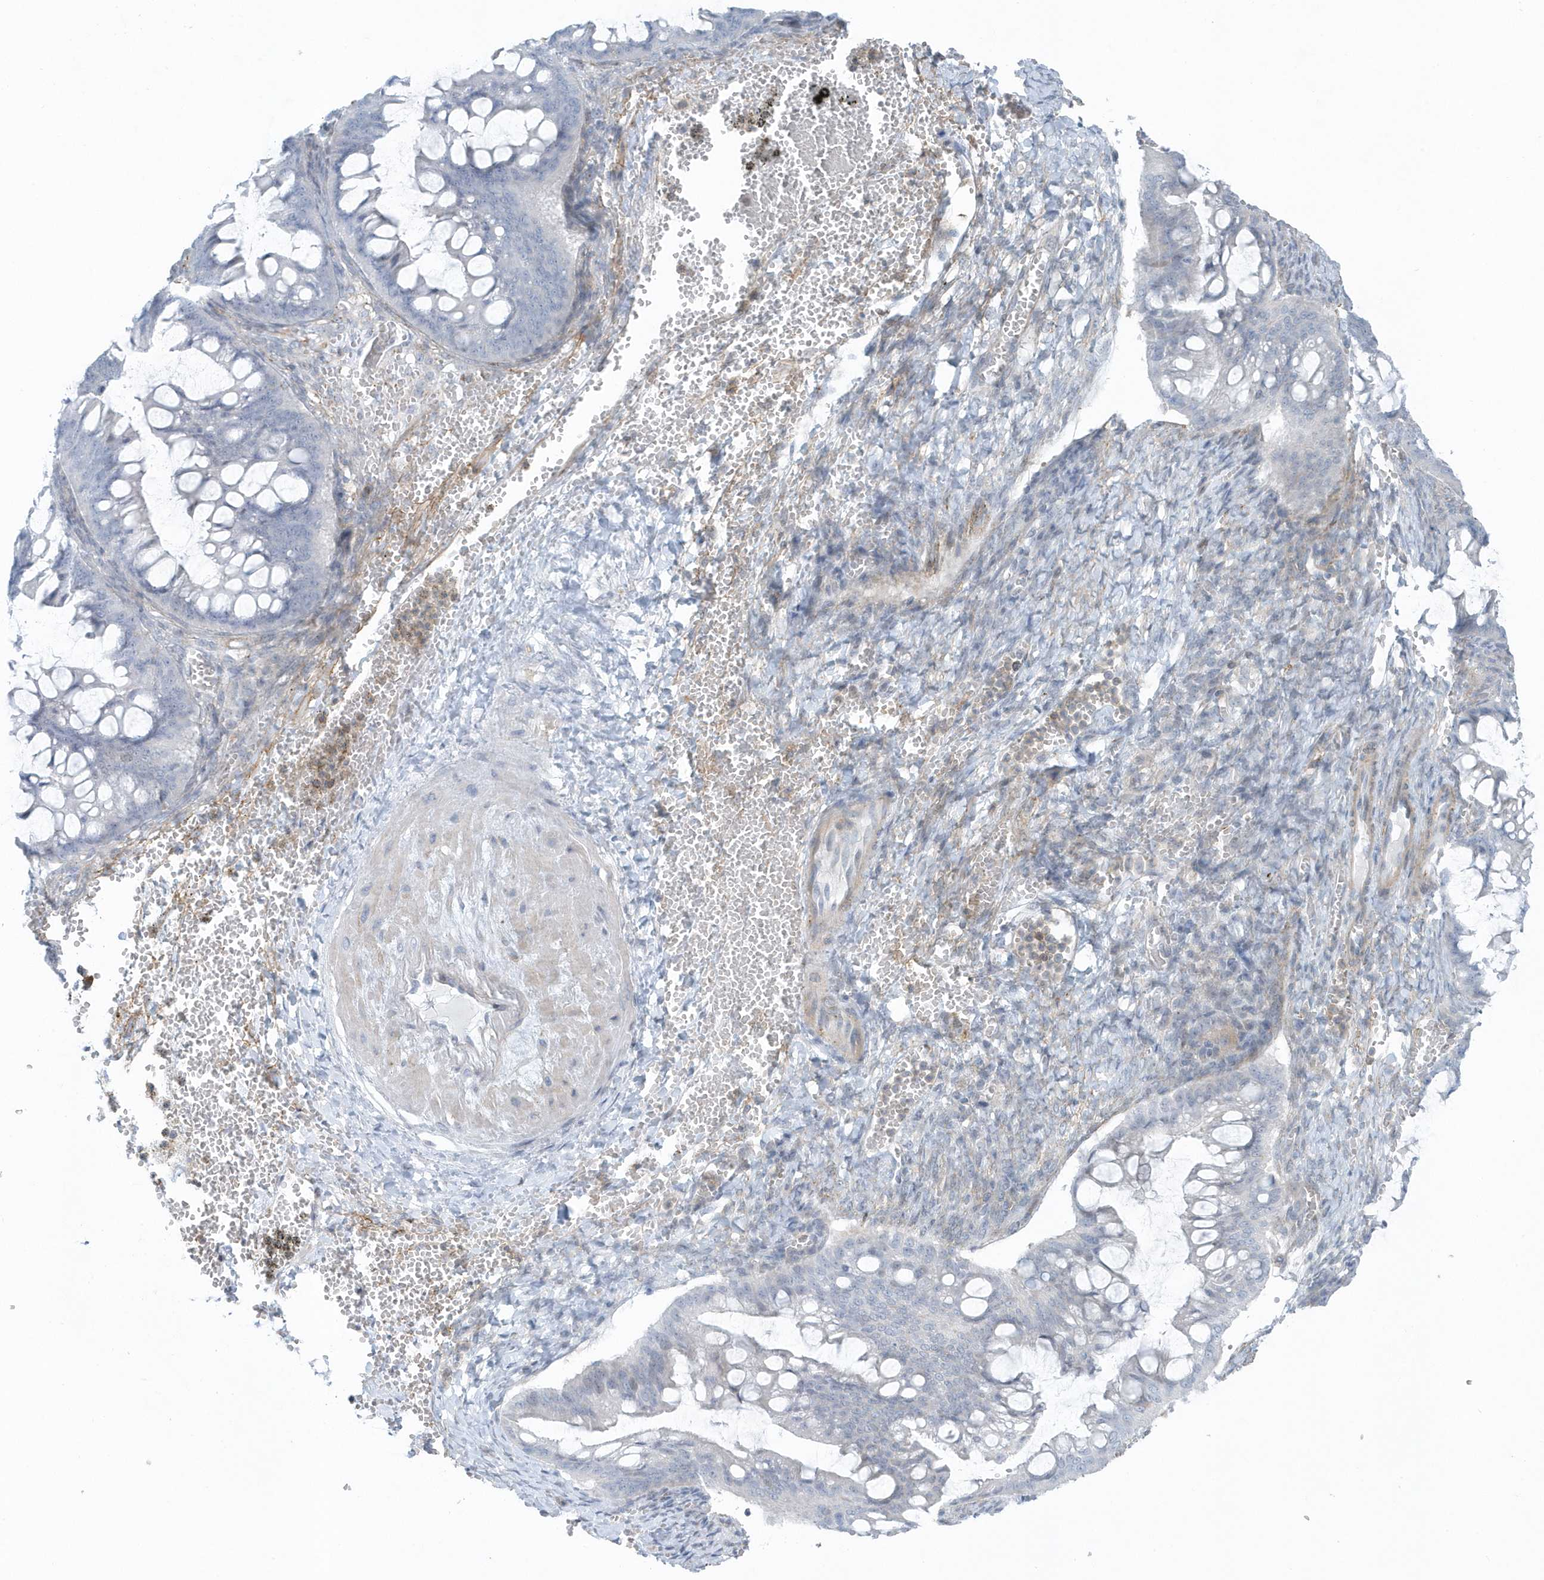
{"staining": {"intensity": "negative", "quantity": "none", "location": "none"}, "tissue": "ovarian cancer", "cell_type": "Tumor cells", "image_type": "cancer", "snomed": [{"axis": "morphology", "description": "Cystadenocarcinoma, mucinous, NOS"}, {"axis": "topography", "description": "Ovary"}], "caption": "Image shows no protein staining in tumor cells of ovarian mucinous cystadenocarcinoma tissue.", "gene": "CACNB2", "patient": {"sex": "female", "age": 73}}